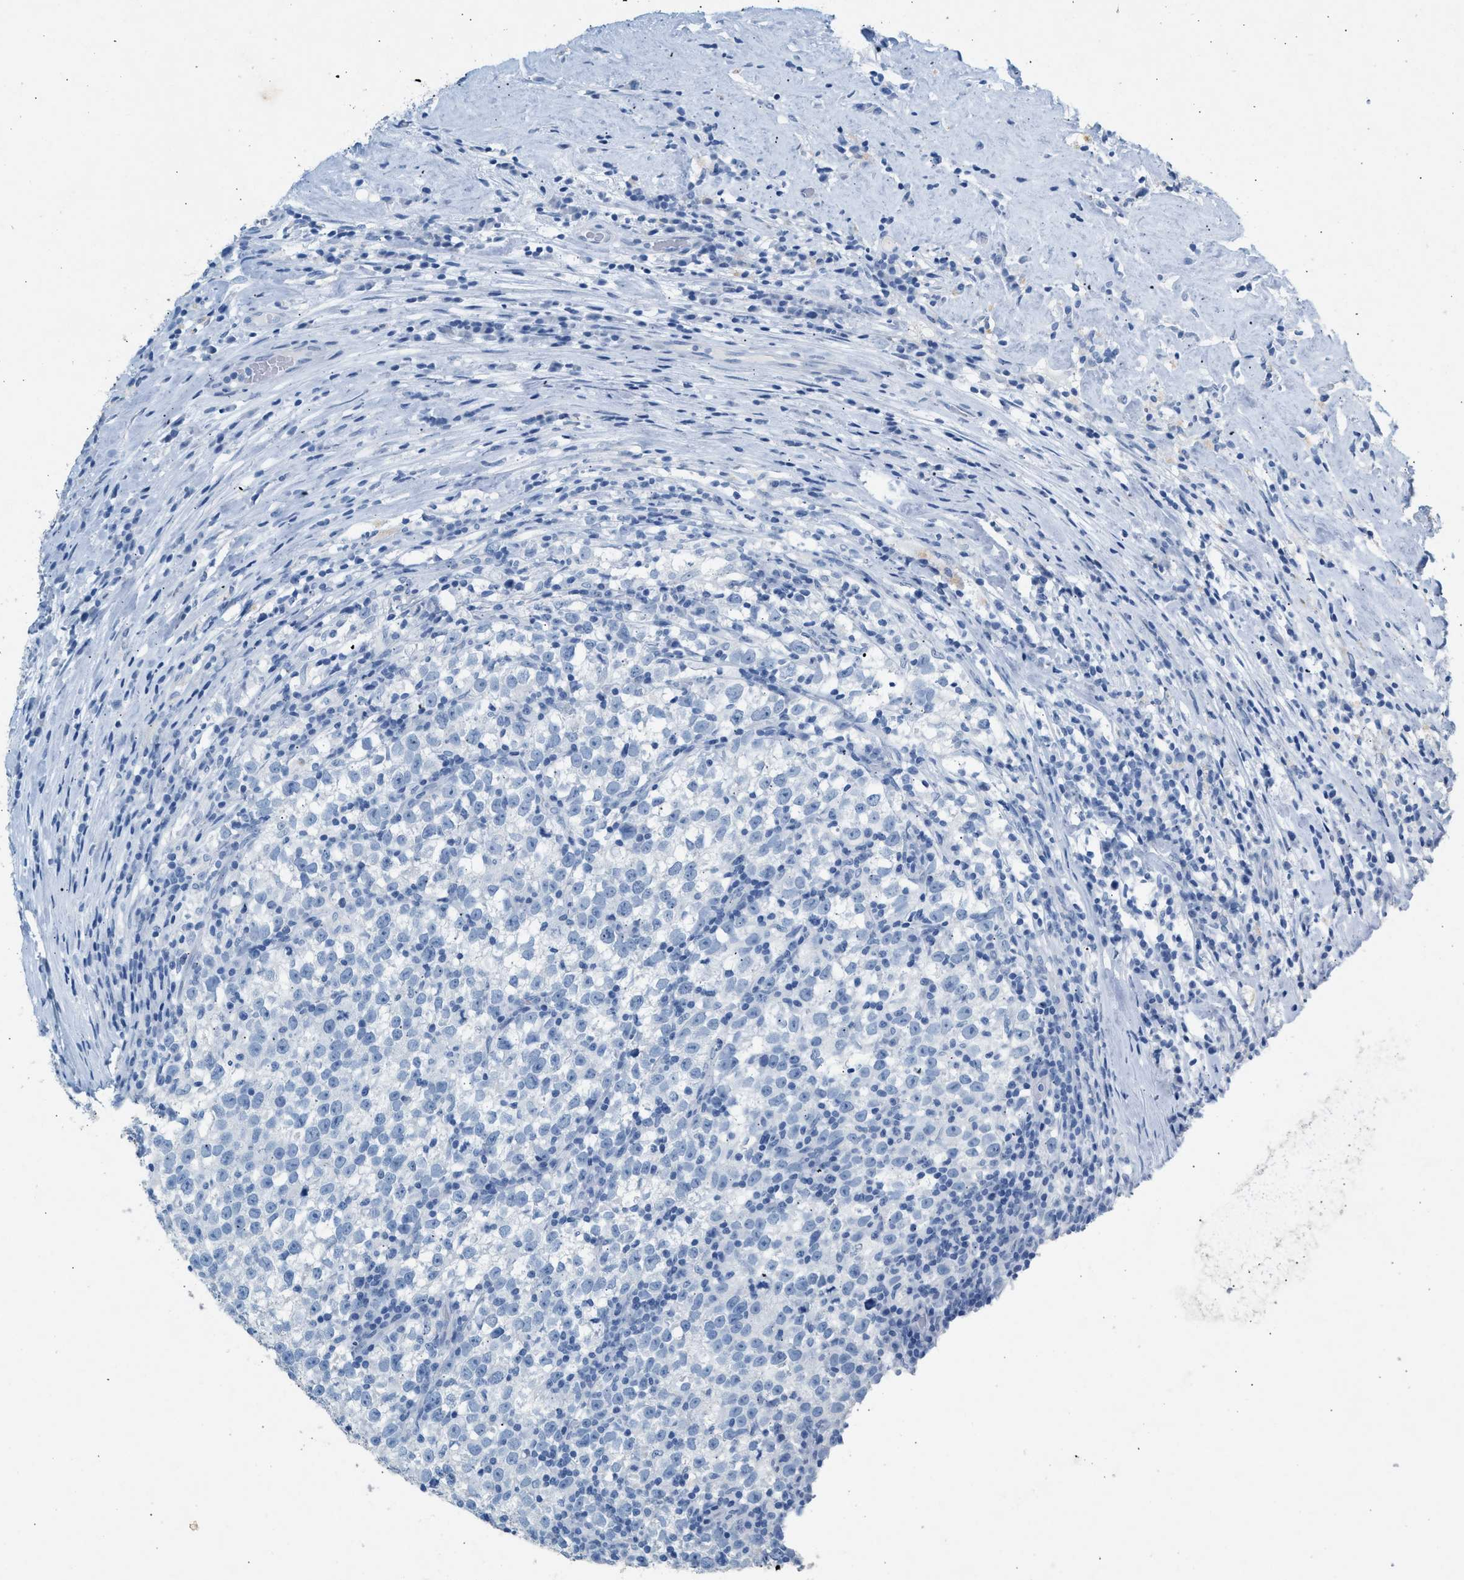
{"staining": {"intensity": "negative", "quantity": "none", "location": "none"}, "tissue": "testis cancer", "cell_type": "Tumor cells", "image_type": "cancer", "snomed": [{"axis": "morphology", "description": "Normal tissue, NOS"}, {"axis": "morphology", "description": "Seminoma, NOS"}, {"axis": "topography", "description": "Testis"}], "caption": "IHC image of human testis seminoma stained for a protein (brown), which reveals no staining in tumor cells.", "gene": "HHATL", "patient": {"sex": "male", "age": 43}}